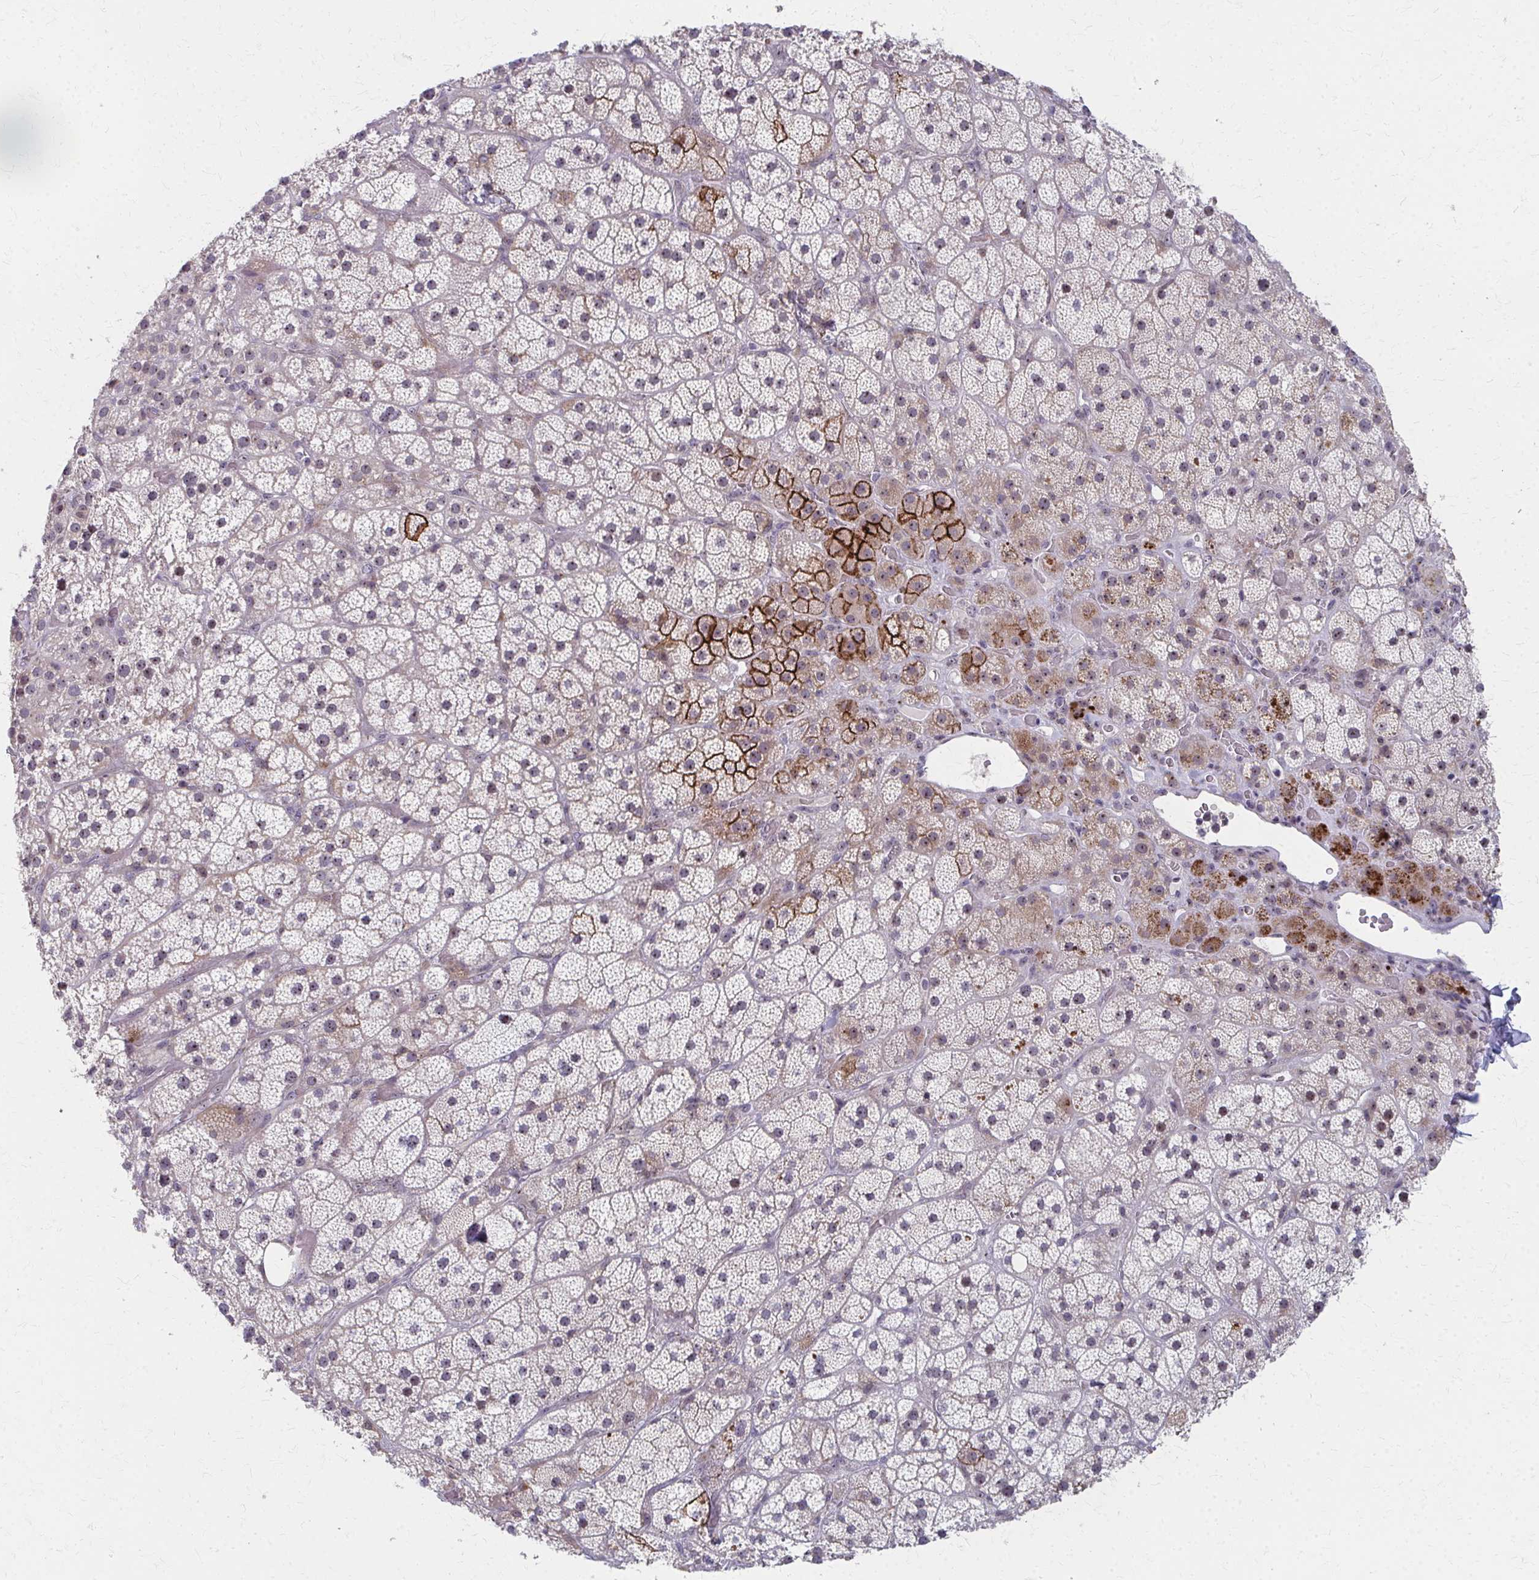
{"staining": {"intensity": "strong", "quantity": "<25%", "location": "cytoplasmic/membranous,nuclear"}, "tissue": "adrenal gland", "cell_type": "Glandular cells", "image_type": "normal", "snomed": [{"axis": "morphology", "description": "Normal tissue, NOS"}, {"axis": "topography", "description": "Adrenal gland"}], "caption": "Immunohistochemistry (IHC) image of benign human adrenal gland stained for a protein (brown), which shows medium levels of strong cytoplasmic/membranous,nuclear positivity in about <25% of glandular cells.", "gene": "NUDT16", "patient": {"sex": "male", "age": 57}}